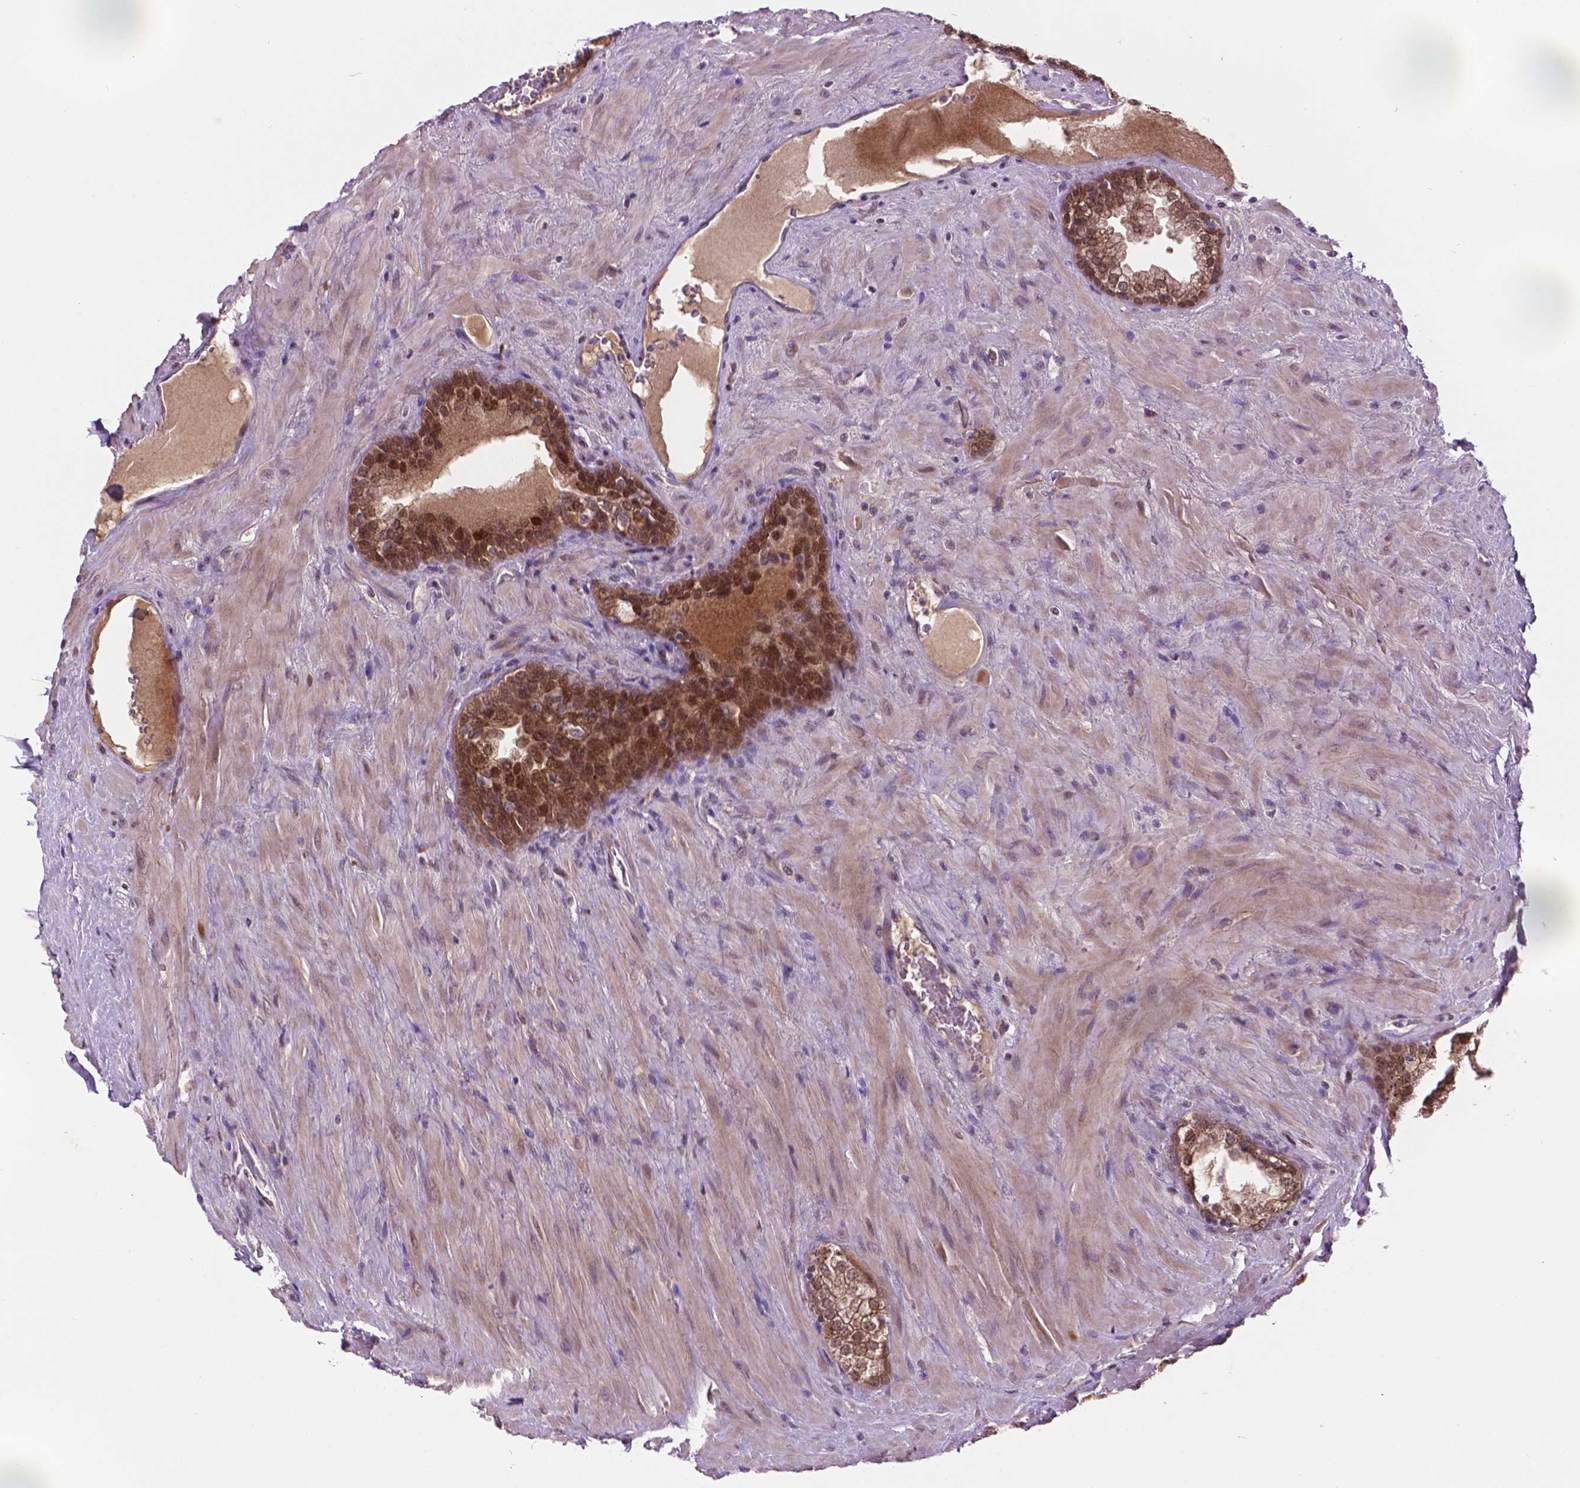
{"staining": {"intensity": "moderate", "quantity": ">75%", "location": "nuclear"}, "tissue": "prostate", "cell_type": "Glandular cells", "image_type": "normal", "snomed": [{"axis": "morphology", "description": "Normal tissue, NOS"}, {"axis": "topography", "description": "Prostate"}], "caption": "This is a photomicrograph of immunohistochemistry (IHC) staining of benign prostate, which shows moderate expression in the nuclear of glandular cells.", "gene": "ENSG00000289700", "patient": {"sex": "male", "age": 63}}